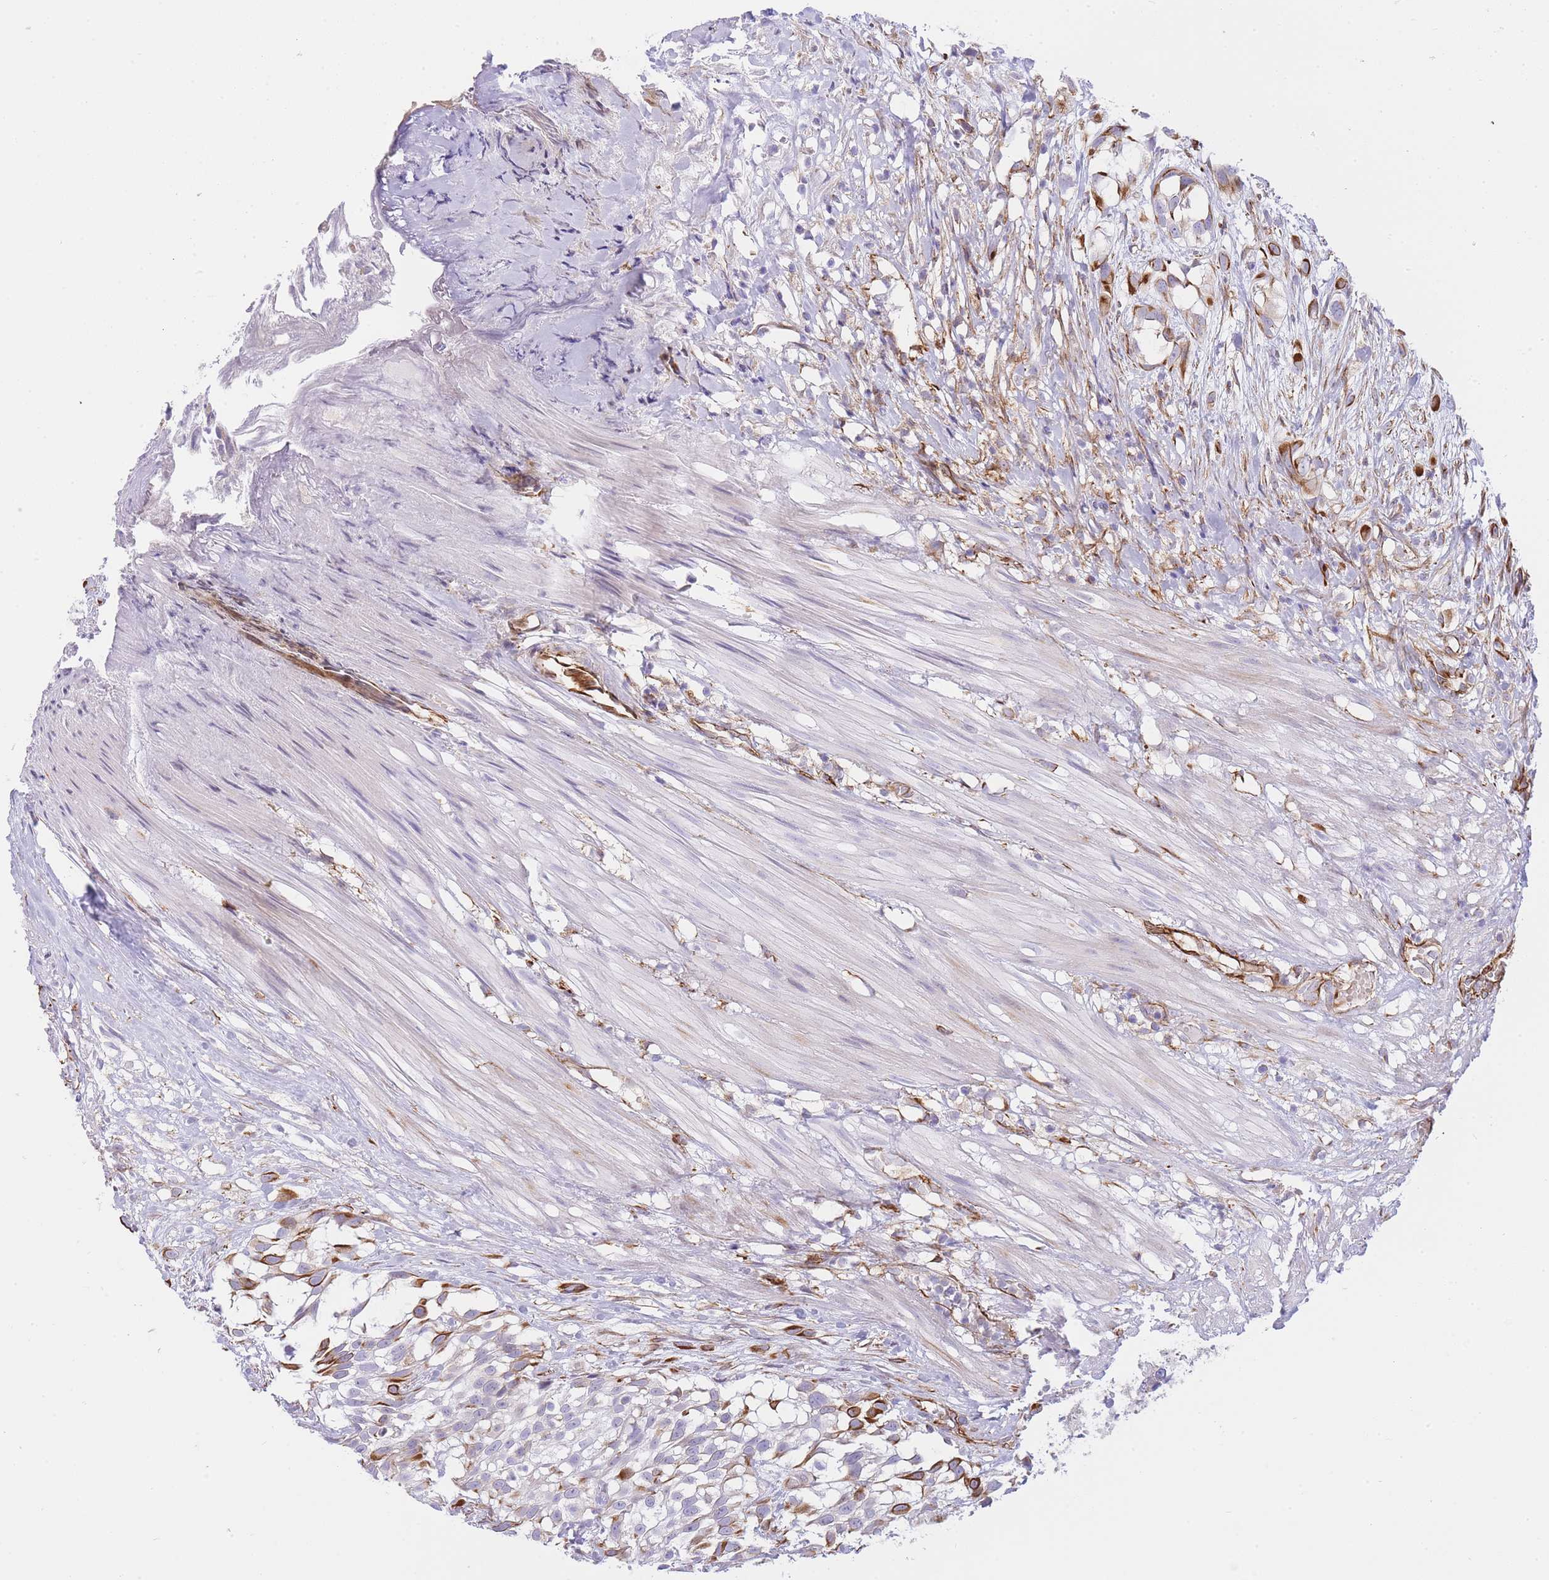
{"staining": {"intensity": "strong", "quantity": "<25%", "location": "cytoplasmic/membranous"}, "tissue": "urothelial cancer", "cell_type": "Tumor cells", "image_type": "cancer", "snomed": [{"axis": "morphology", "description": "Urothelial carcinoma, High grade"}, {"axis": "topography", "description": "Urinary bladder"}], "caption": "An immunohistochemistry (IHC) histopathology image of tumor tissue is shown. Protein staining in brown shows strong cytoplasmic/membranous positivity in high-grade urothelial carcinoma within tumor cells.", "gene": "ECPAS", "patient": {"sex": "male", "age": 56}}